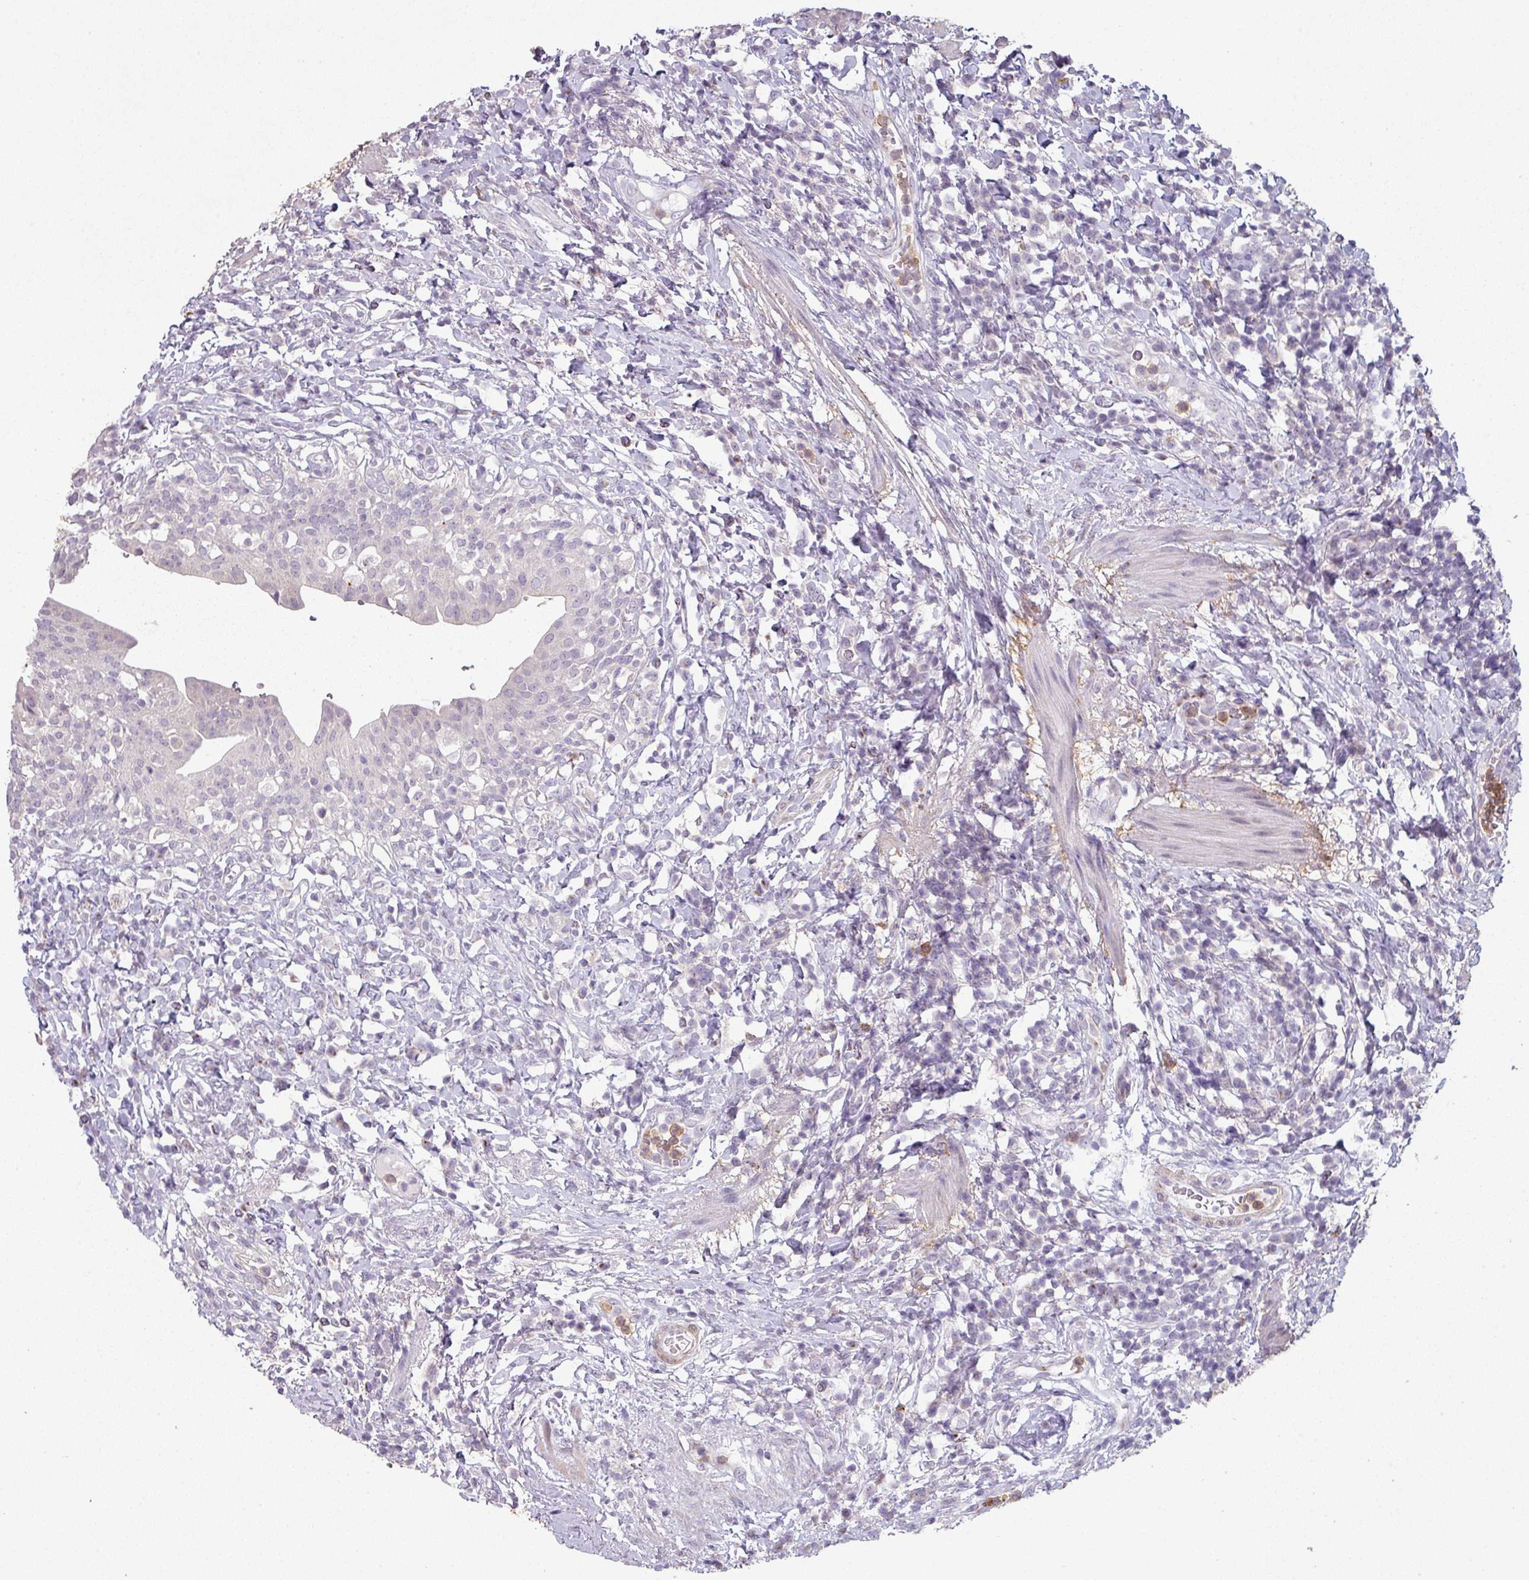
{"staining": {"intensity": "negative", "quantity": "none", "location": "none"}, "tissue": "urinary bladder", "cell_type": "Urothelial cells", "image_type": "normal", "snomed": [{"axis": "morphology", "description": "Normal tissue, NOS"}, {"axis": "morphology", "description": "Inflammation, NOS"}, {"axis": "topography", "description": "Urinary bladder"}], "caption": "A micrograph of urinary bladder stained for a protein displays no brown staining in urothelial cells.", "gene": "MAGEC3", "patient": {"sex": "male", "age": 64}}